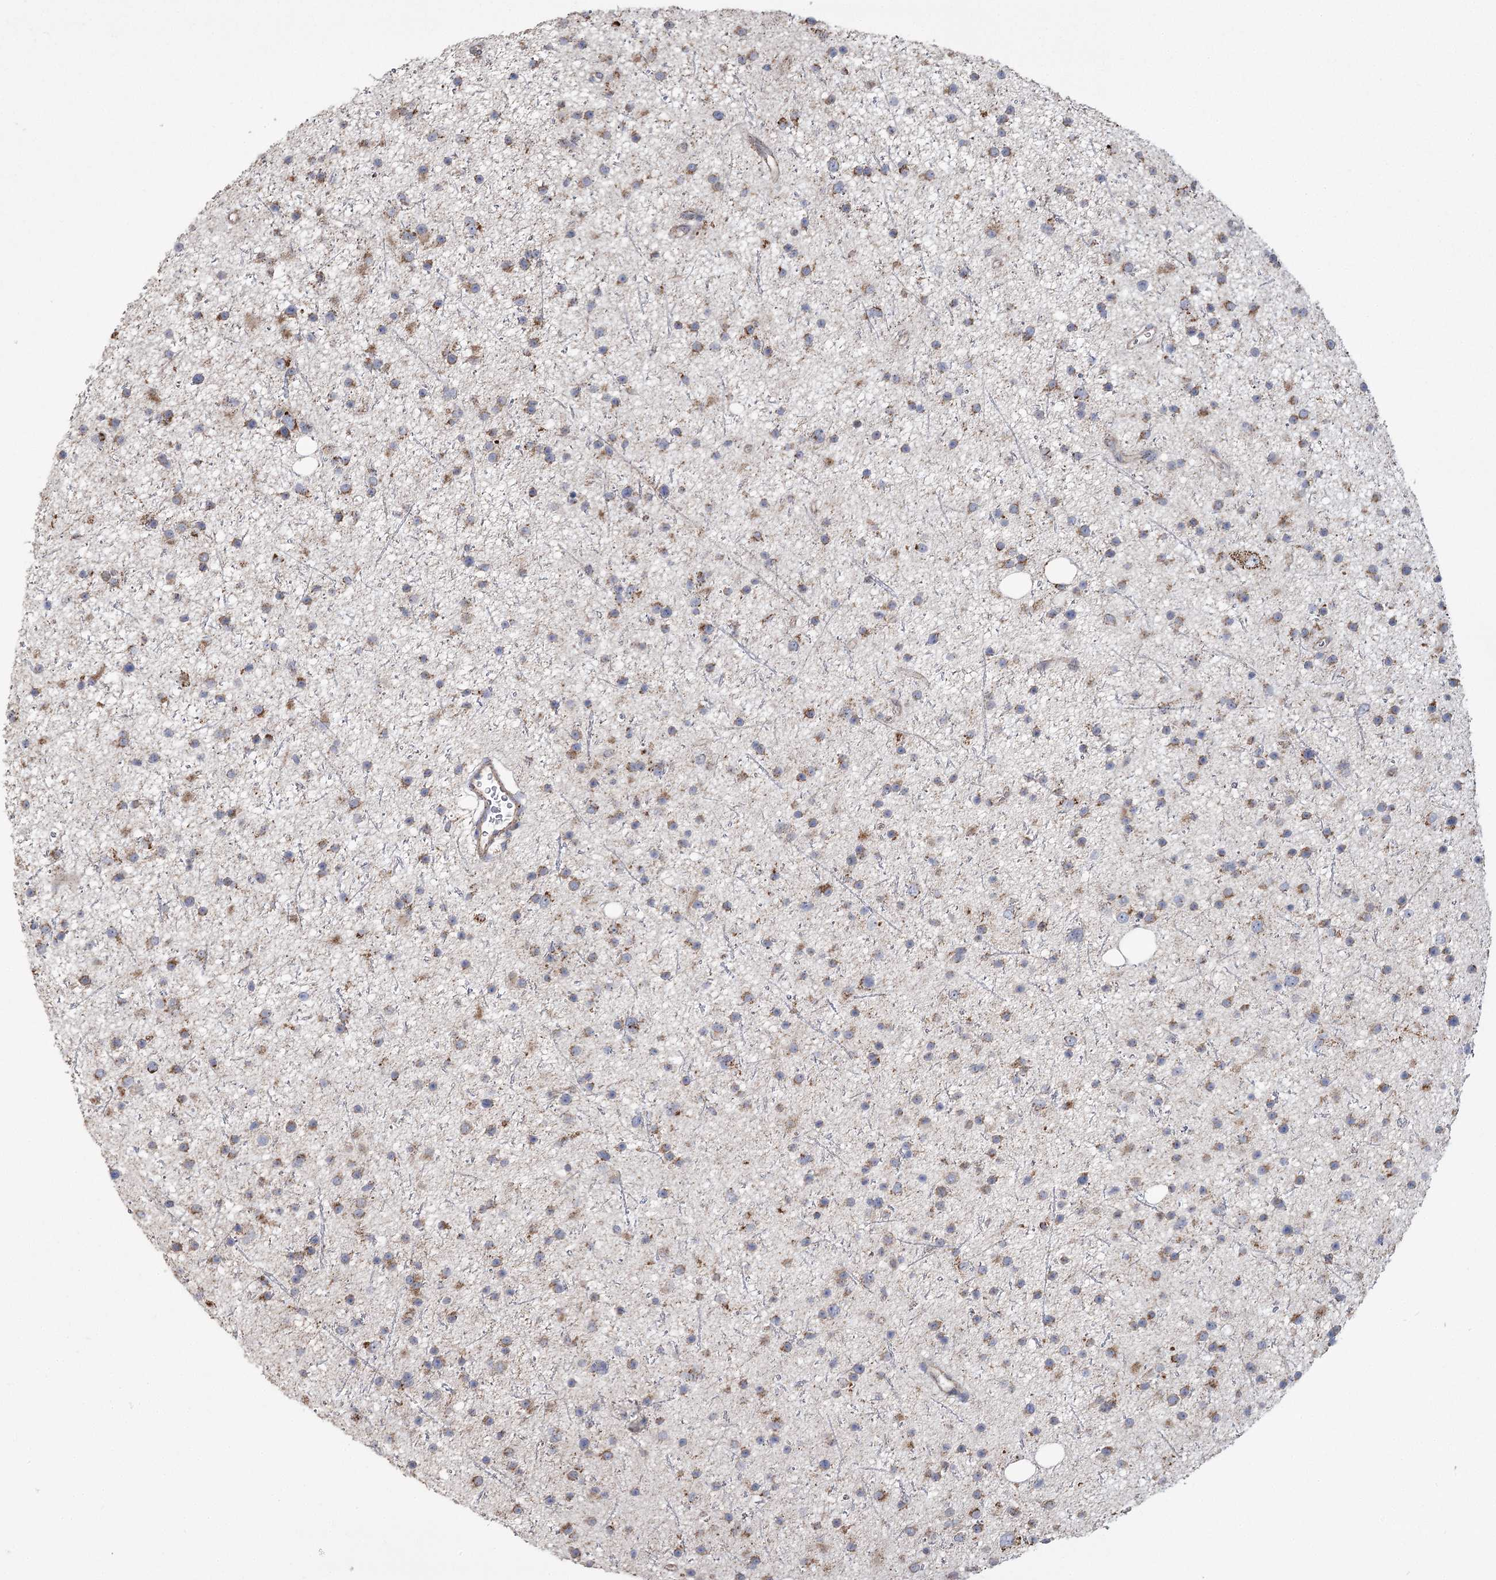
{"staining": {"intensity": "moderate", "quantity": "25%-75%", "location": "cytoplasmic/membranous"}, "tissue": "glioma", "cell_type": "Tumor cells", "image_type": "cancer", "snomed": [{"axis": "morphology", "description": "Glioma, malignant, Low grade"}, {"axis": "topography", "description": "Cerebral cortex"}], "caption": "Immunohistochemical staining of malignant glioma (low-grade) demonstrates moderate cytoplasmic/membranous protein staining in about 25%-75% of tumor cells.", "gene": "RANBP3L", "patient": {"sex": "female", "age": 39}}